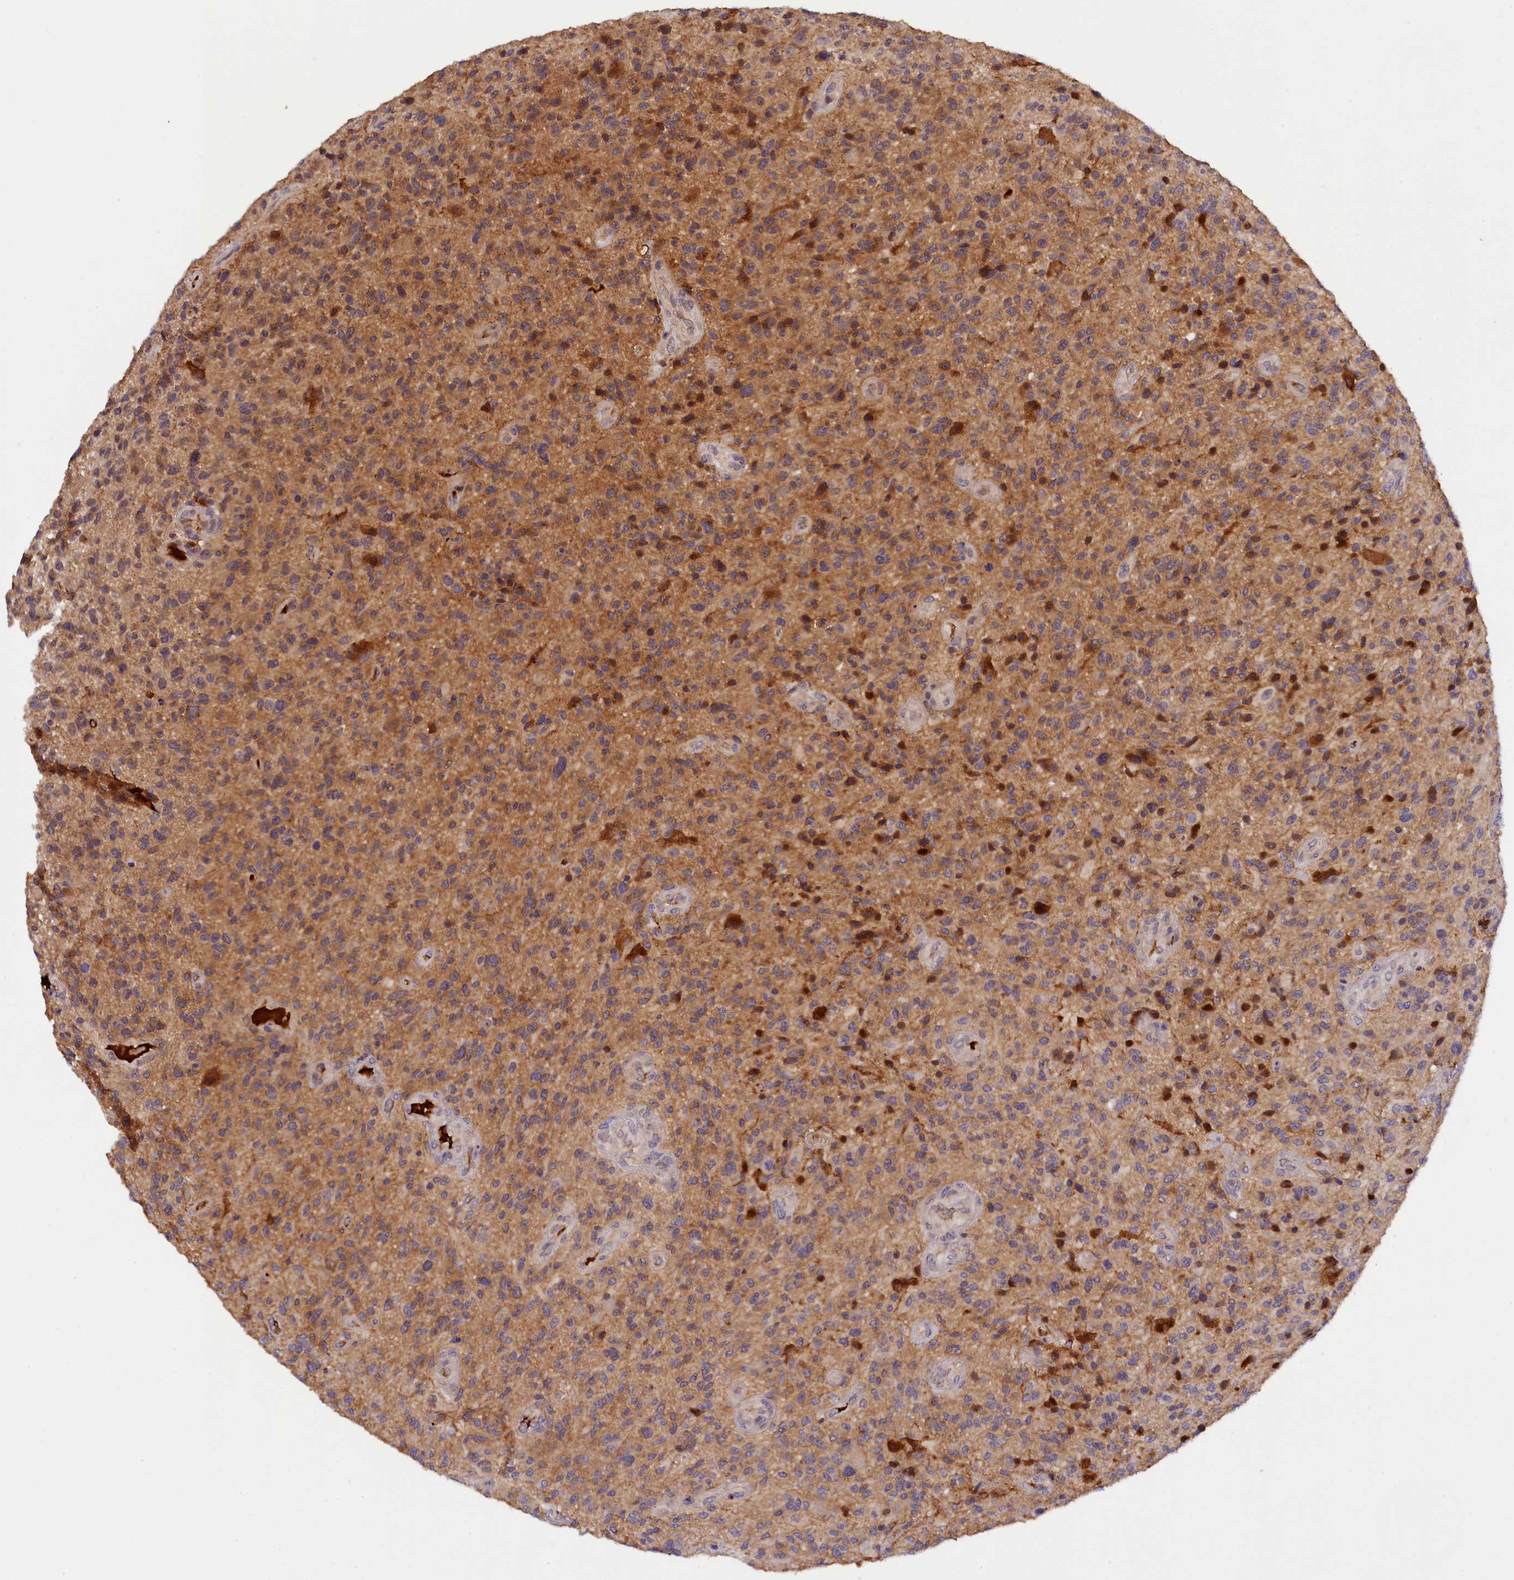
{"staining": {"intensity": "moderate", "quantity": "25%-75%", "location": "cytoplasmic/membranous"}, "tissue": "glioma", "cell_type": "Tumor cells", "image_type": "cancer", "snomed": [{"axis": "morphology", "description": "Glioma, malignant, High grade"}, {"axis": "topography", "description": "Brain"}], "caption": "A medium amount of moderate cytoplasmic/membranous expression is seen in about 25%-75% of tumor cells in glioma tissue.", "gene": "PHAF1", "patient": {"sex": "male", "age": 47}}